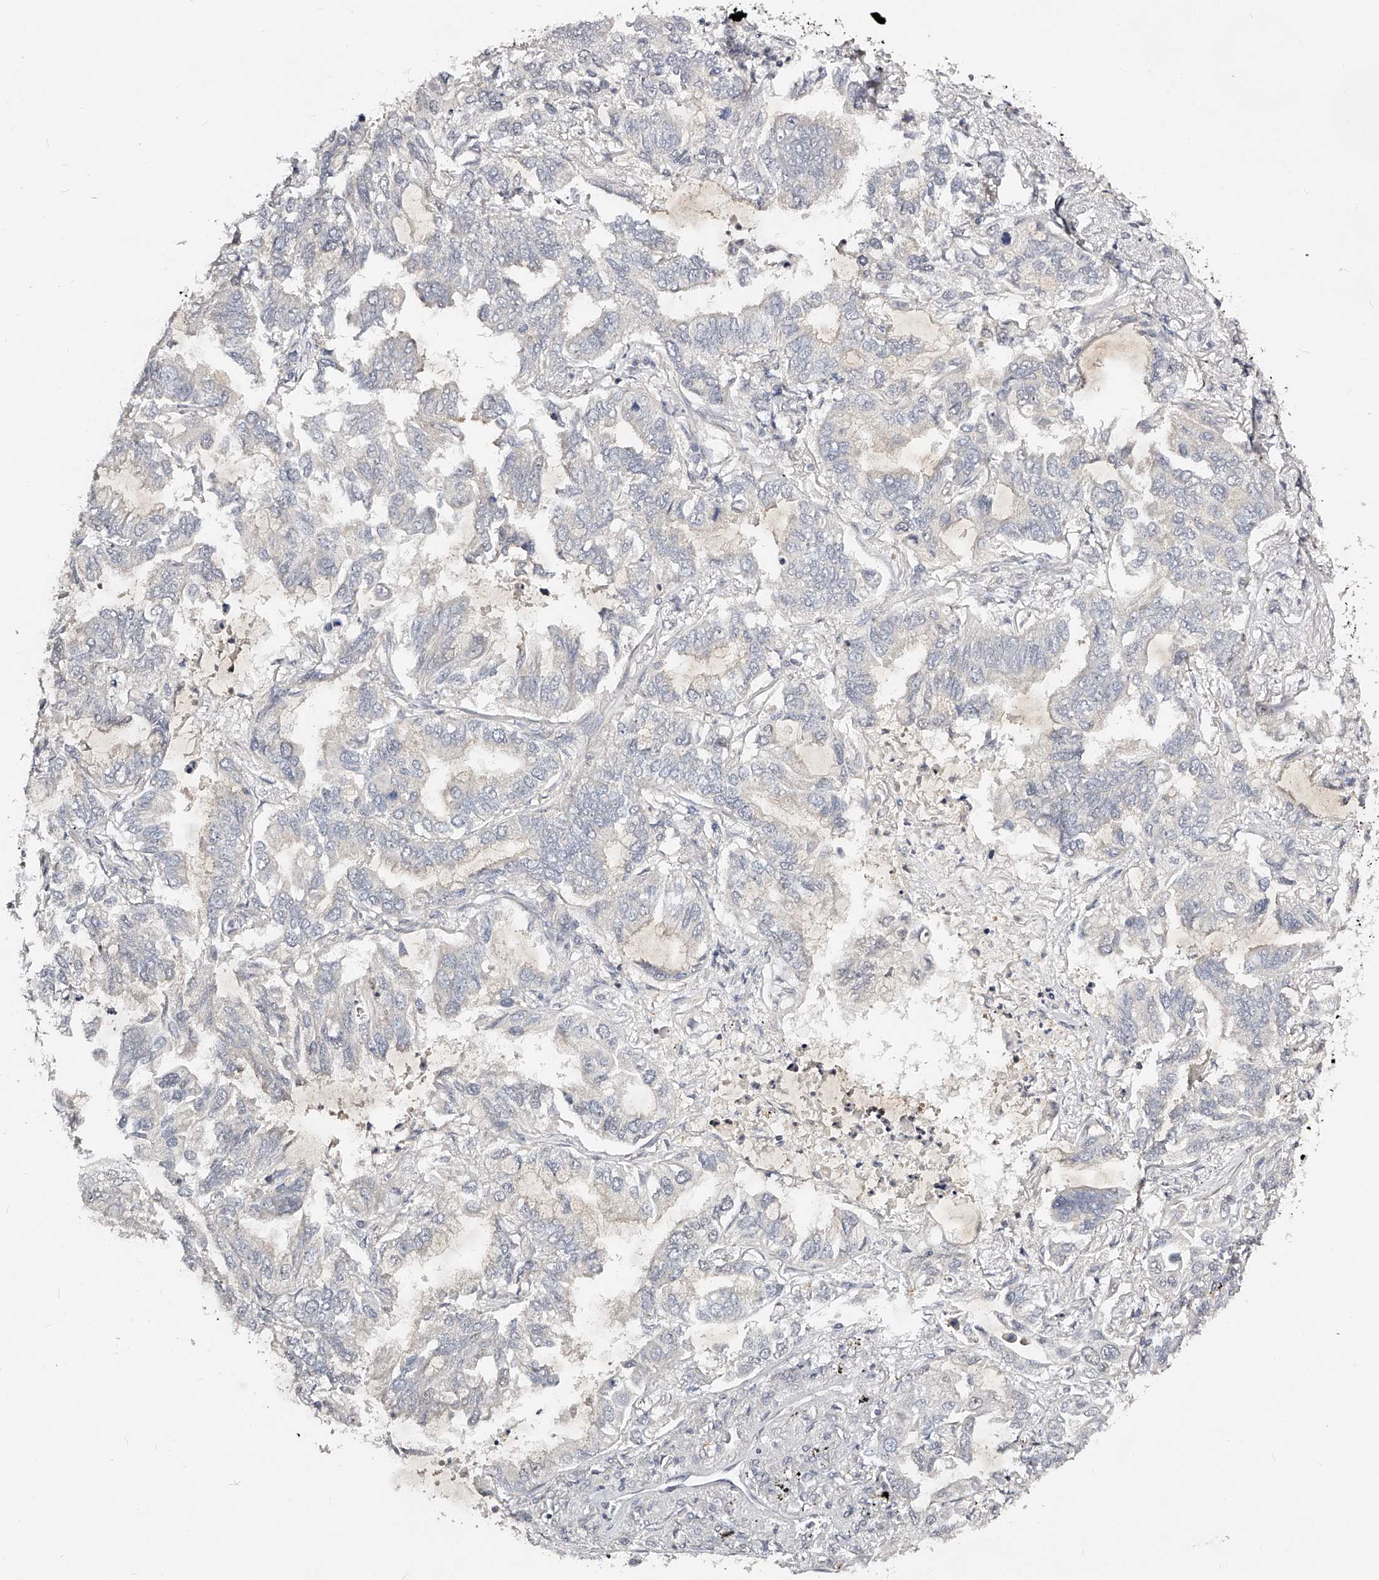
{"staining": {"intensity": "negative", "quantity": "none", "location": "none"}, "tissue": "lung cancer", "cell_type": "Tumor cells", "image_type": "cancer", "snomed": [{"axis": "morphology", "description": "Adenocarcinoma, NOS"}, {"axis": "topography", "description": "Lung"}], "caption": "The histopathology image displays no significant staining in tumor cells of lung adenocarcinoma. Nuclei are stained in blue.", "gene": "ZNF789", "patient": {"sex": "male", "age": 64}}